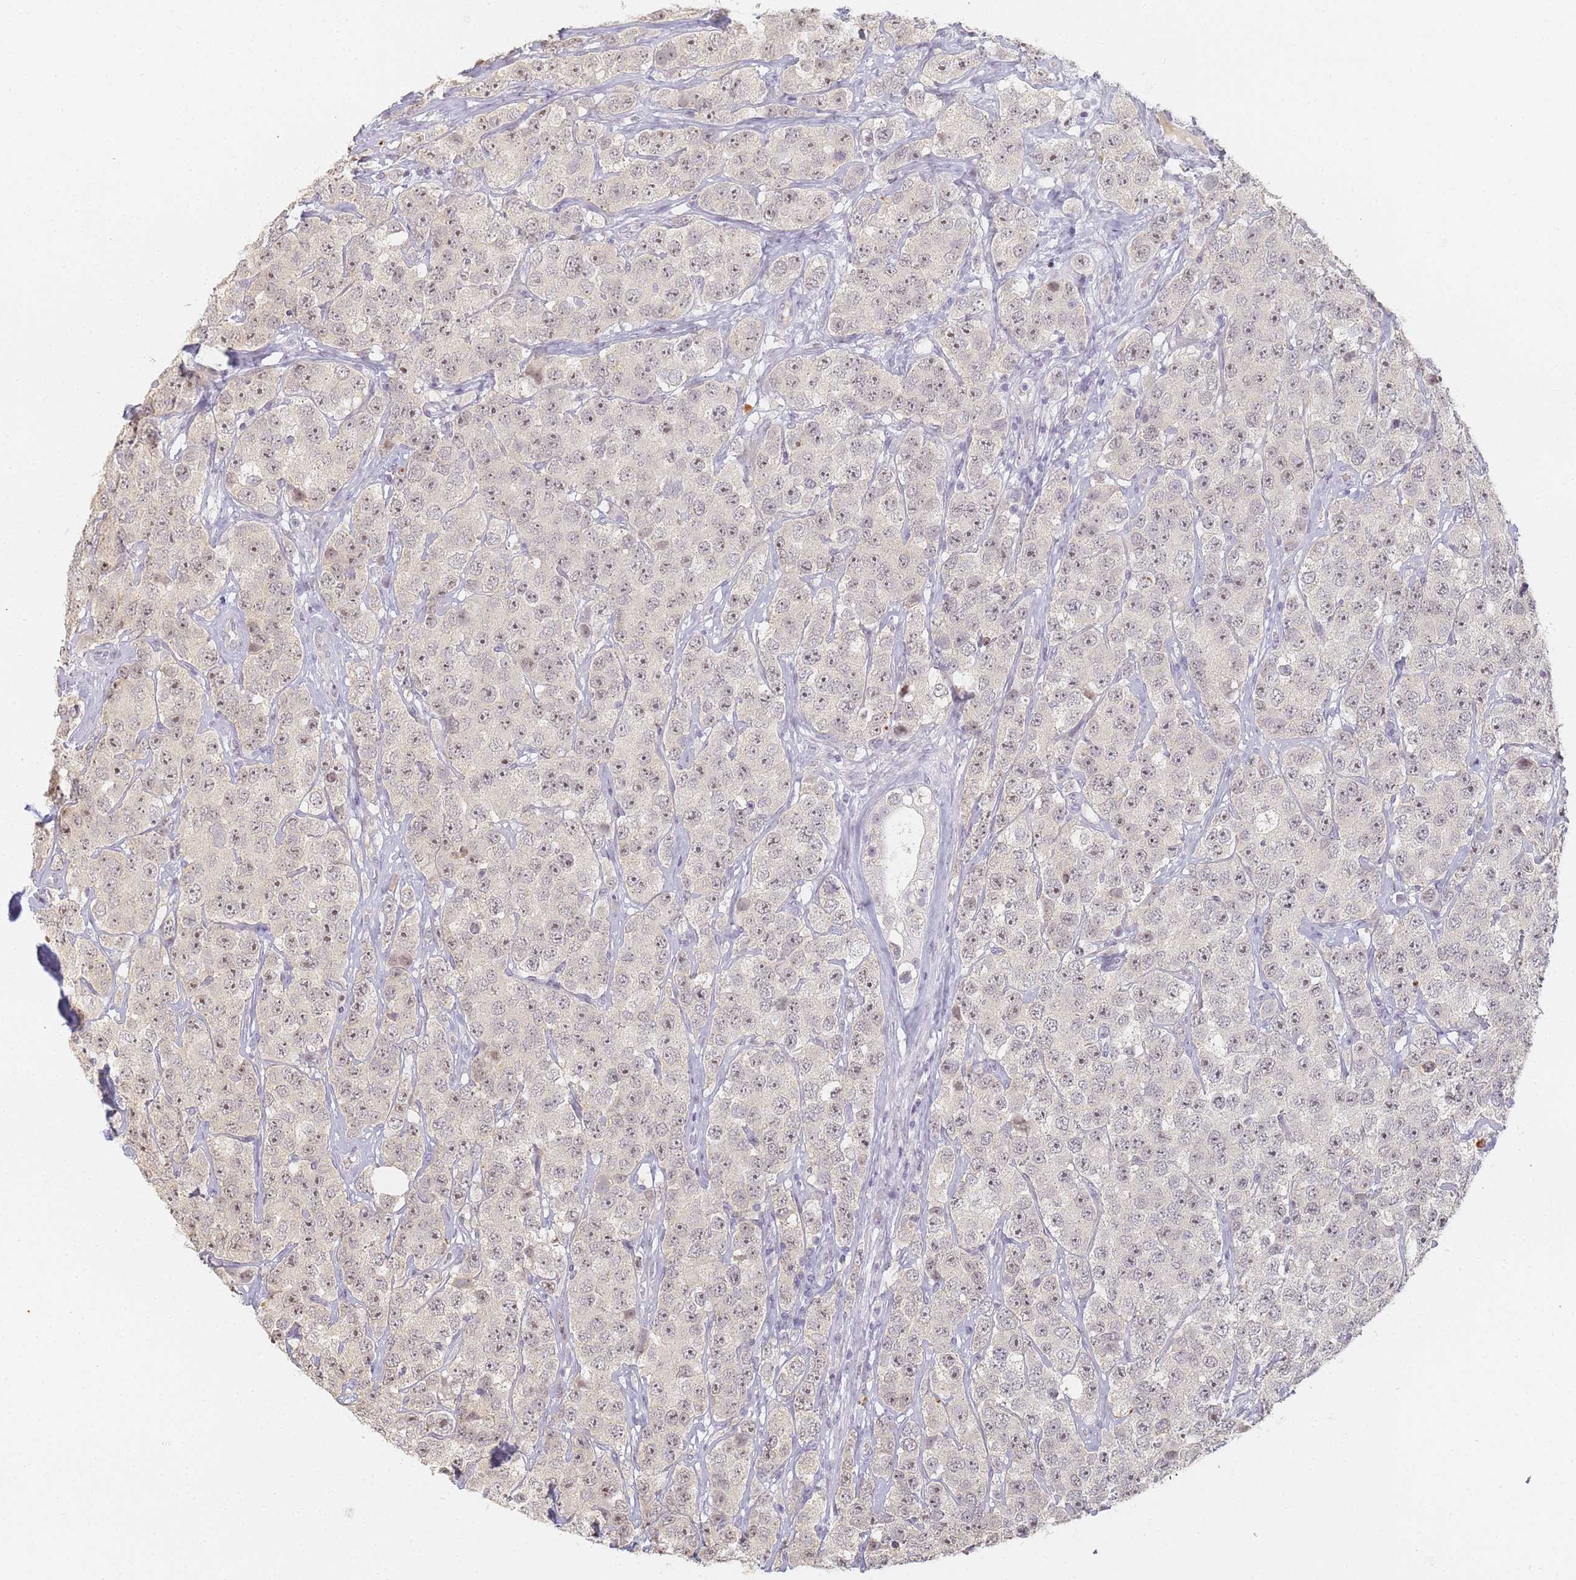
{"staining": {"intensity": "weak", "quantity": "25%-75%", "location": "nuclear"}, "tissue": "testis cancer", "cell_type": "Tumor cells", "image_type": "cancer", "snomed": [{"axis": "morphology", "description": "Seminoma, NOS"}, {"axis": "topography", "description": "Testis"}], "caption": "Seminoma (testis) stained with IHC reveals weak nuclear staining in approximately 25%-75% of tumor cells. Immunohistochemistry stains the protein of interest in brown and the nuclei are stained blue.", "gene": "SLC38A9", "patient": {"sex": "male", "age": 28}}